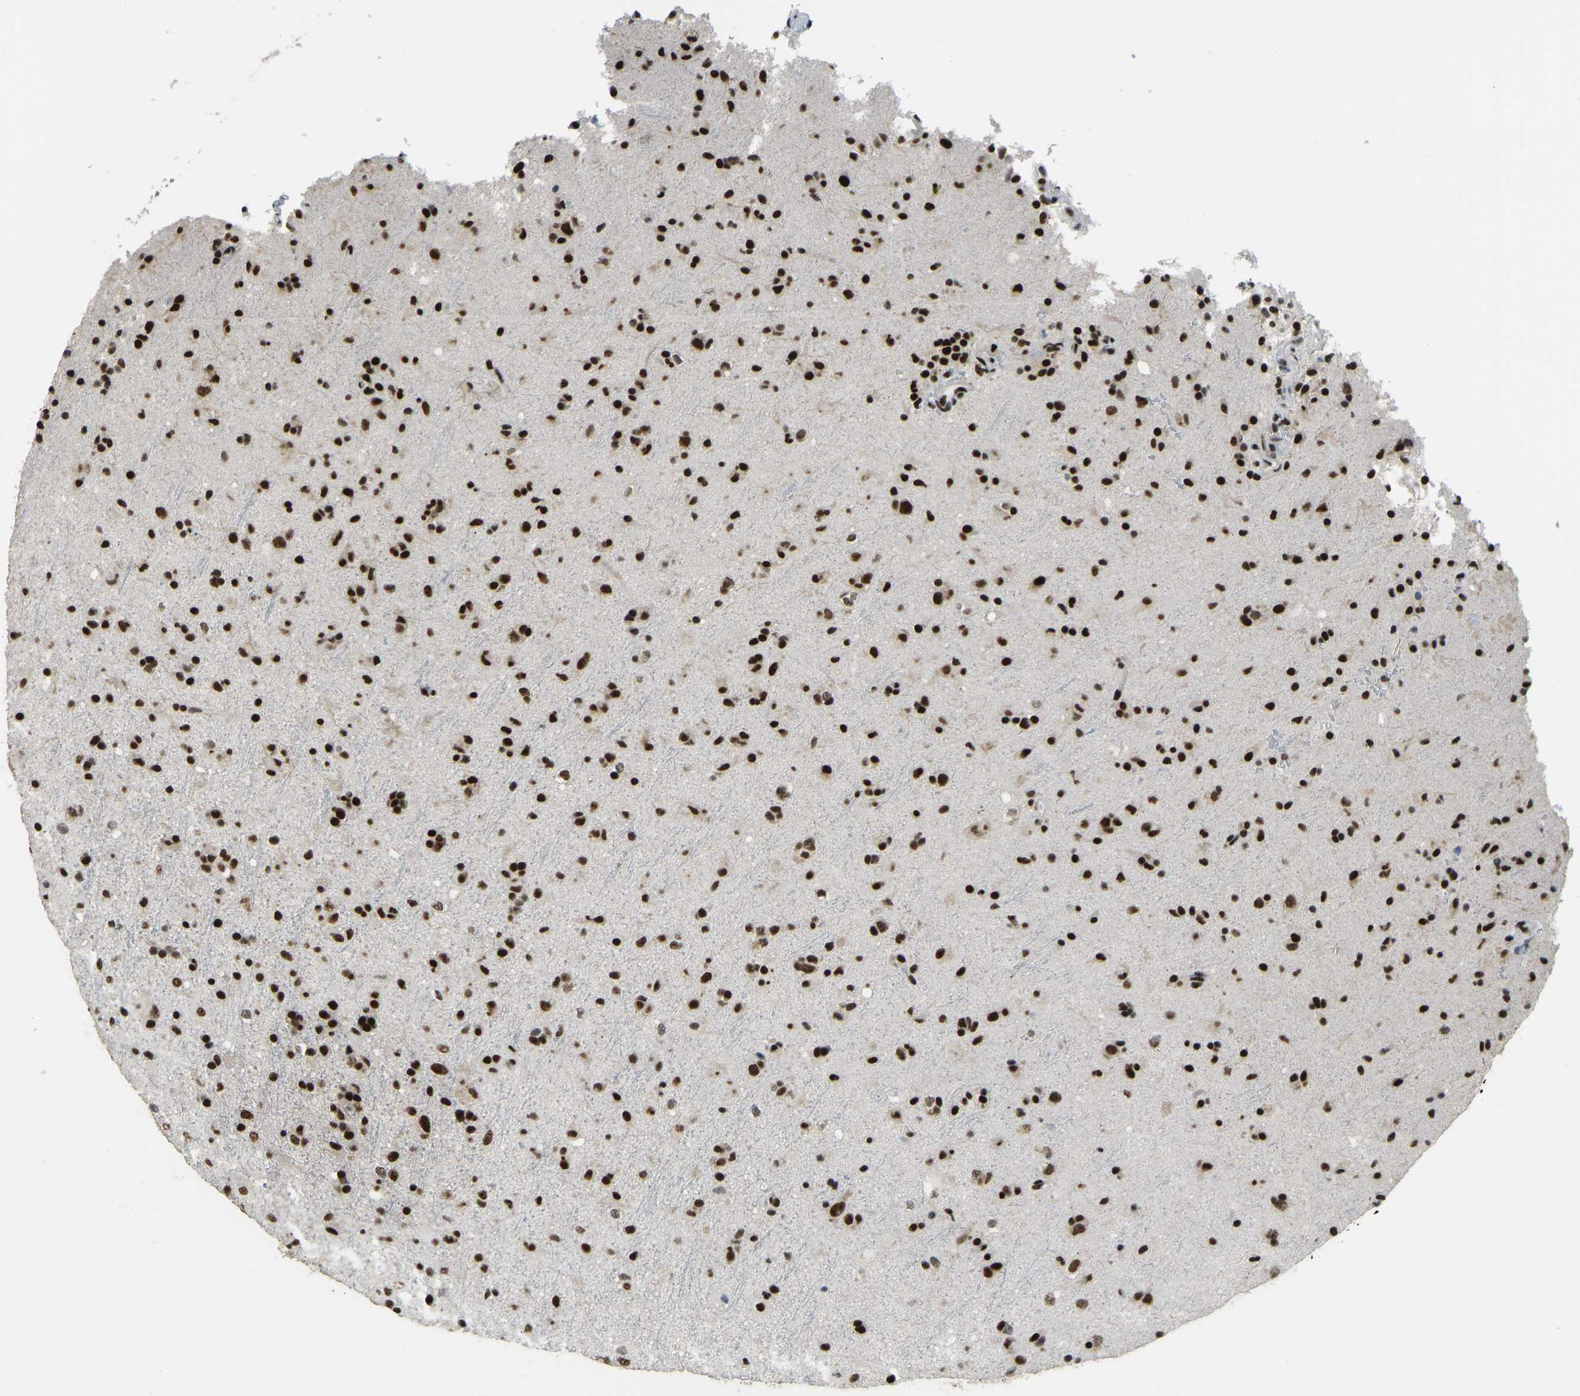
{"staining": {"intensity": "strong", "quantity": ">75%", "location": "nuclear"}, "tissue": "glioma", "cell_type": "Tumor cells", "image_type": "cancer", "snomed": [{"axis": "morphology", "description": "Glioma, malignant, Low grade"}, {"axis": "topography", "description": "Brain"}], "caption": "Immunohistochemistry (IHC) (DAB (3,3'-diaminobenzidine)) staining of human low-grade glioma (malignant) reveals strong nuclear protein staining in about >75% of tumor cells. The protein is stained brown, and the nuclei are stained in blue (DAB (3,3'-diaminobenzidine) IHC with brightfield microscopy, high magnification).", "gene": "FOXK1", "patient": {"sex": "male", "age": 65}}